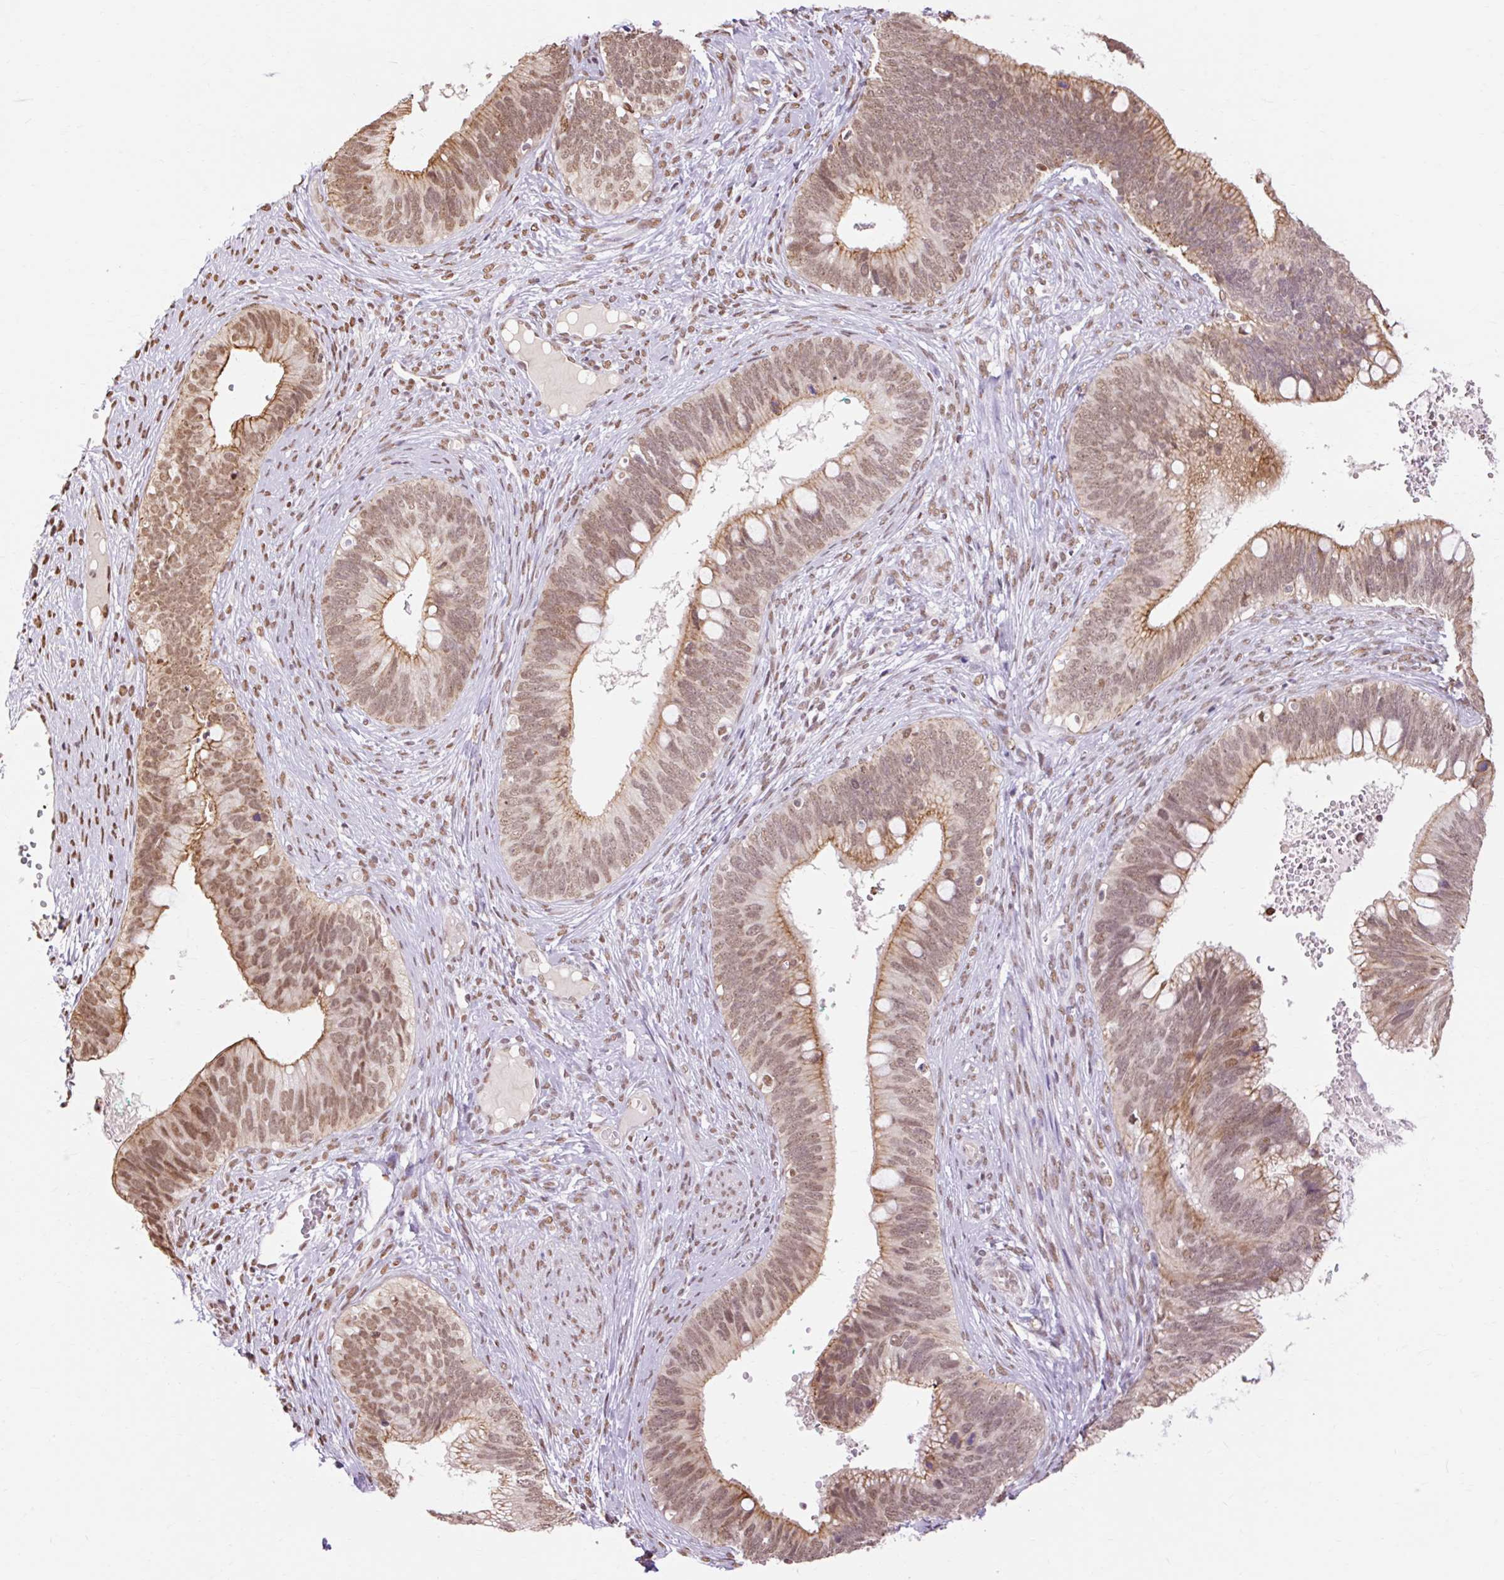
{"staining": {"intensity": "moderate", "quantity": ">75%", "location": "cytoplasmic/membranous,nuclear"}, "tissue": "cervical cancer", "cell_type": "Tumor cells", "image_type": "cancer", "snomed": [{"axis": "morphology", "description": "Adenocarcinoma, NOS"}, {"axis": "topography", "description": "Cervix"}], "caption": "DAB immunohistochemical staining of adenocarcinoma (cervical) demonstrates moderate cytoplasmic/membranous and nuclear protein expression in approximately >75% of tumor cells.", "gene": "NPIPB12", "patient": {"sex": "female", "age": 42}}